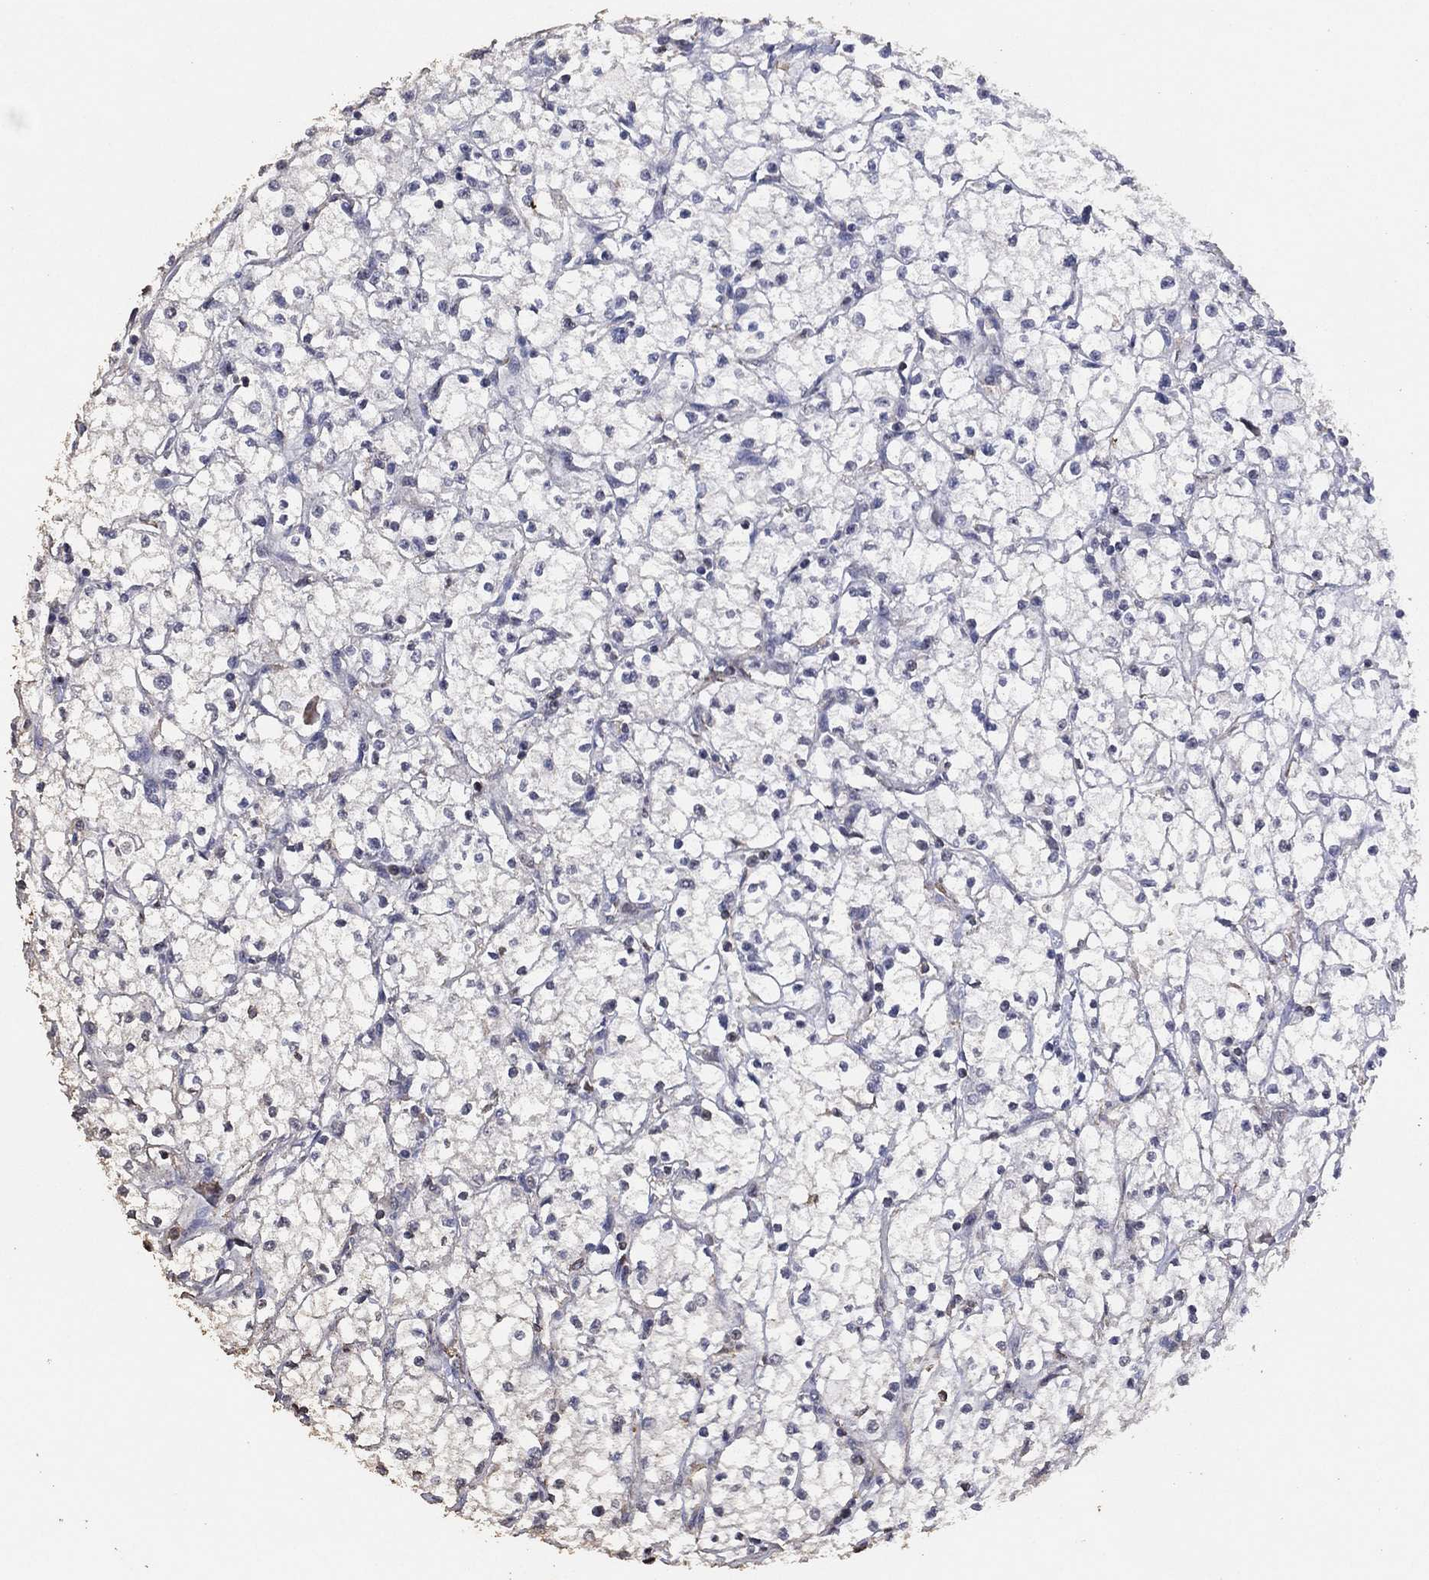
{"staining": {"intensity": "negative", "quantity": "none", "location": "none"}, "tissue": "renal cancer", "cell_type": "Tumor cells", "image_type": "cancer", "snomed": [{"axis": "morphology", "description": "Adenocarcinoma, NOS"}, {"axis": "topography", "description": "Kidney"}], "caption": "The immunohistochemistry micrograph has no significant positivity in tumor cells of renal cancer tissue.", "gene": "ADPRHL1", "patient": {"sex": "male", "age": 67}}